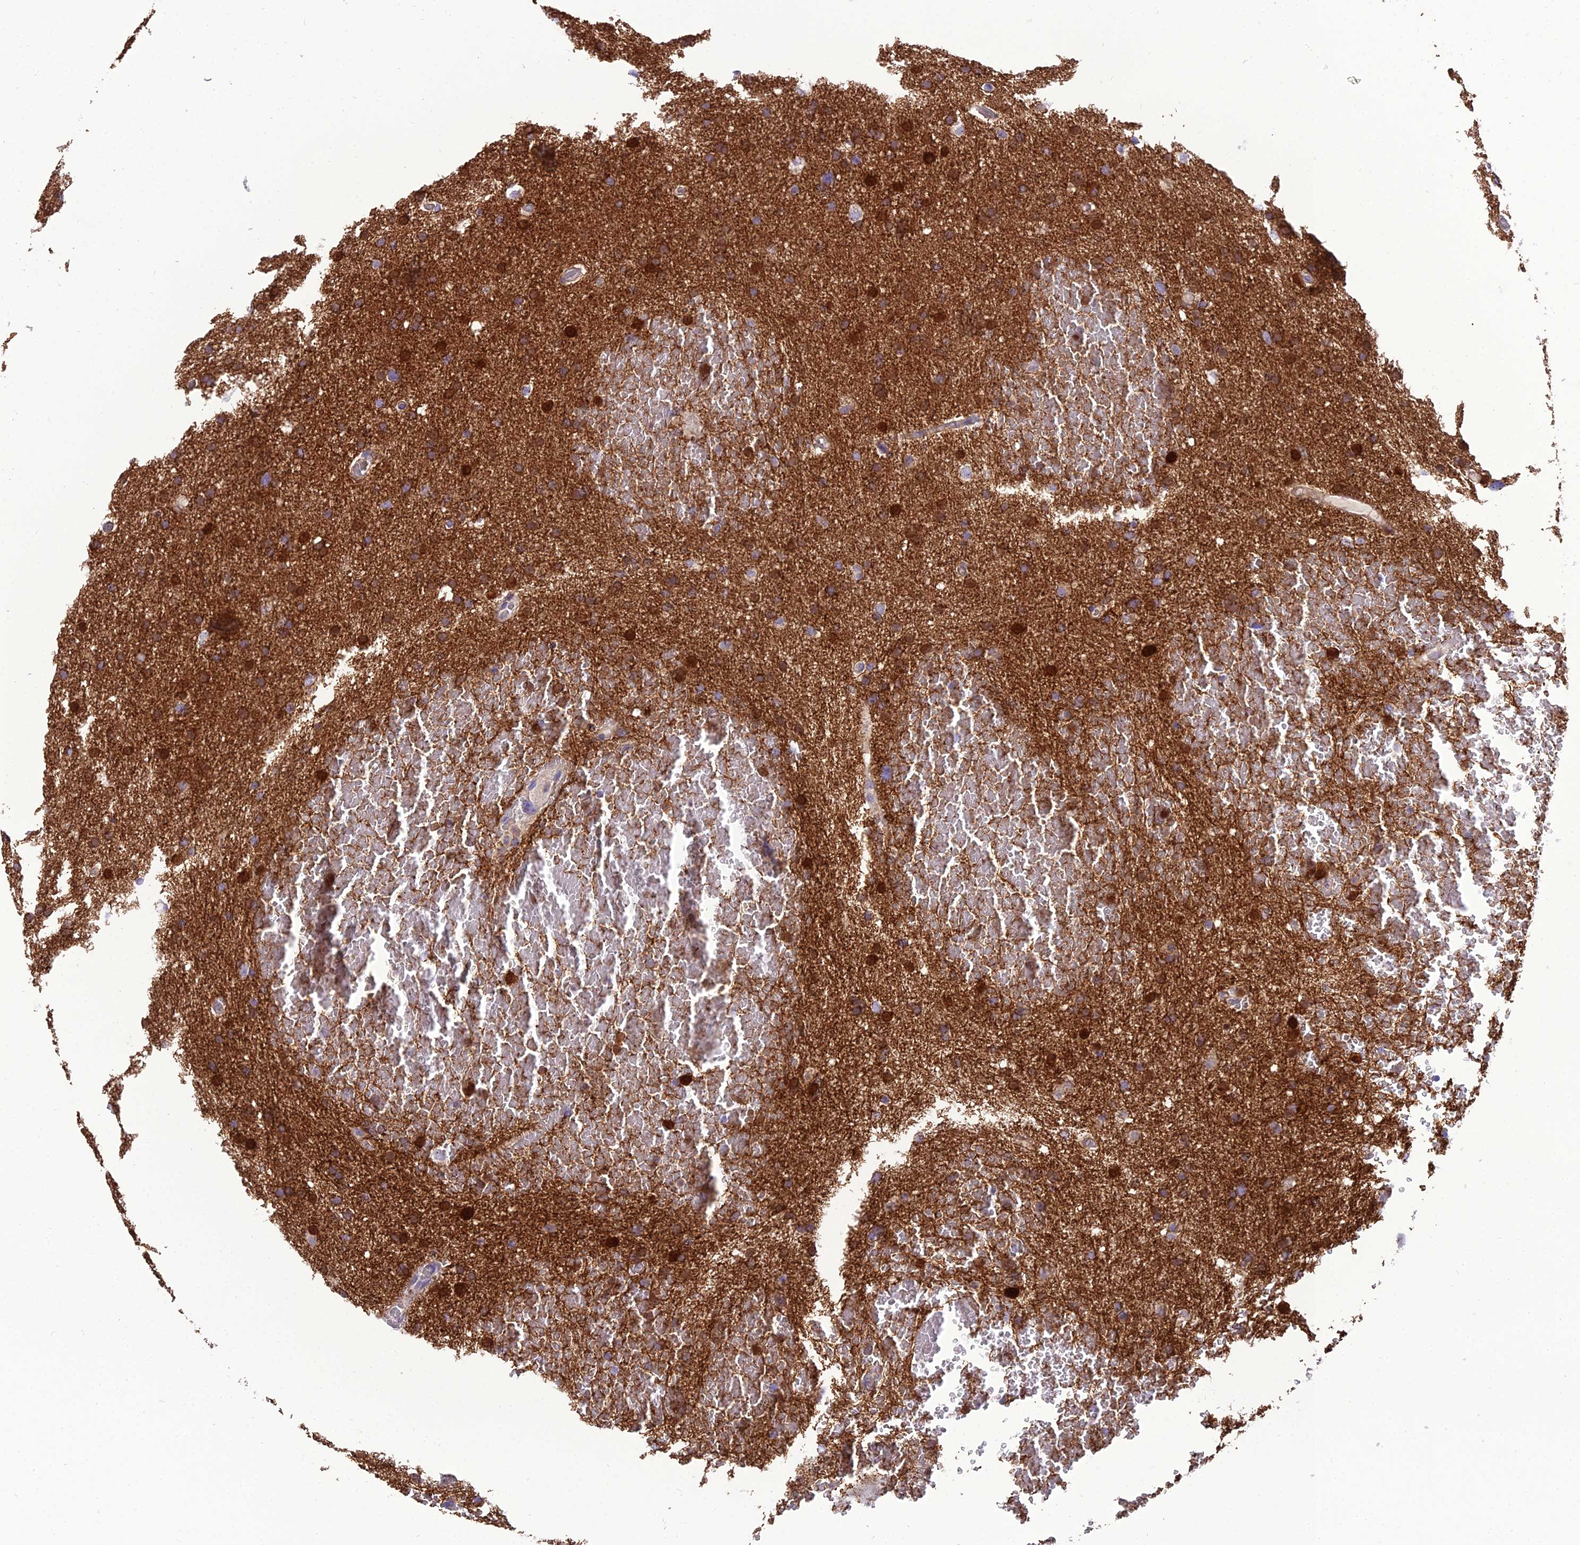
{"staining": {"intensity": "strong", "quantity": "<25%", "location": "cytoplasmic/membranous"}, "tissue": "glioma", "cell_type": "Tumor cells", "image_type": "cancer", "snomed": [{"axis": "morphology", "description": "Glioma, malignant, High grade"}, {"axis": "topography", "description": "Cerebral cortex"}], "caption": "Strong cytoplasmic/membranous staining for a protein is identified in approximately <25% of tumor cells of glioma using IHC.", "gene": "GPD1", "patient": {"sex": "female", "age": 36}}